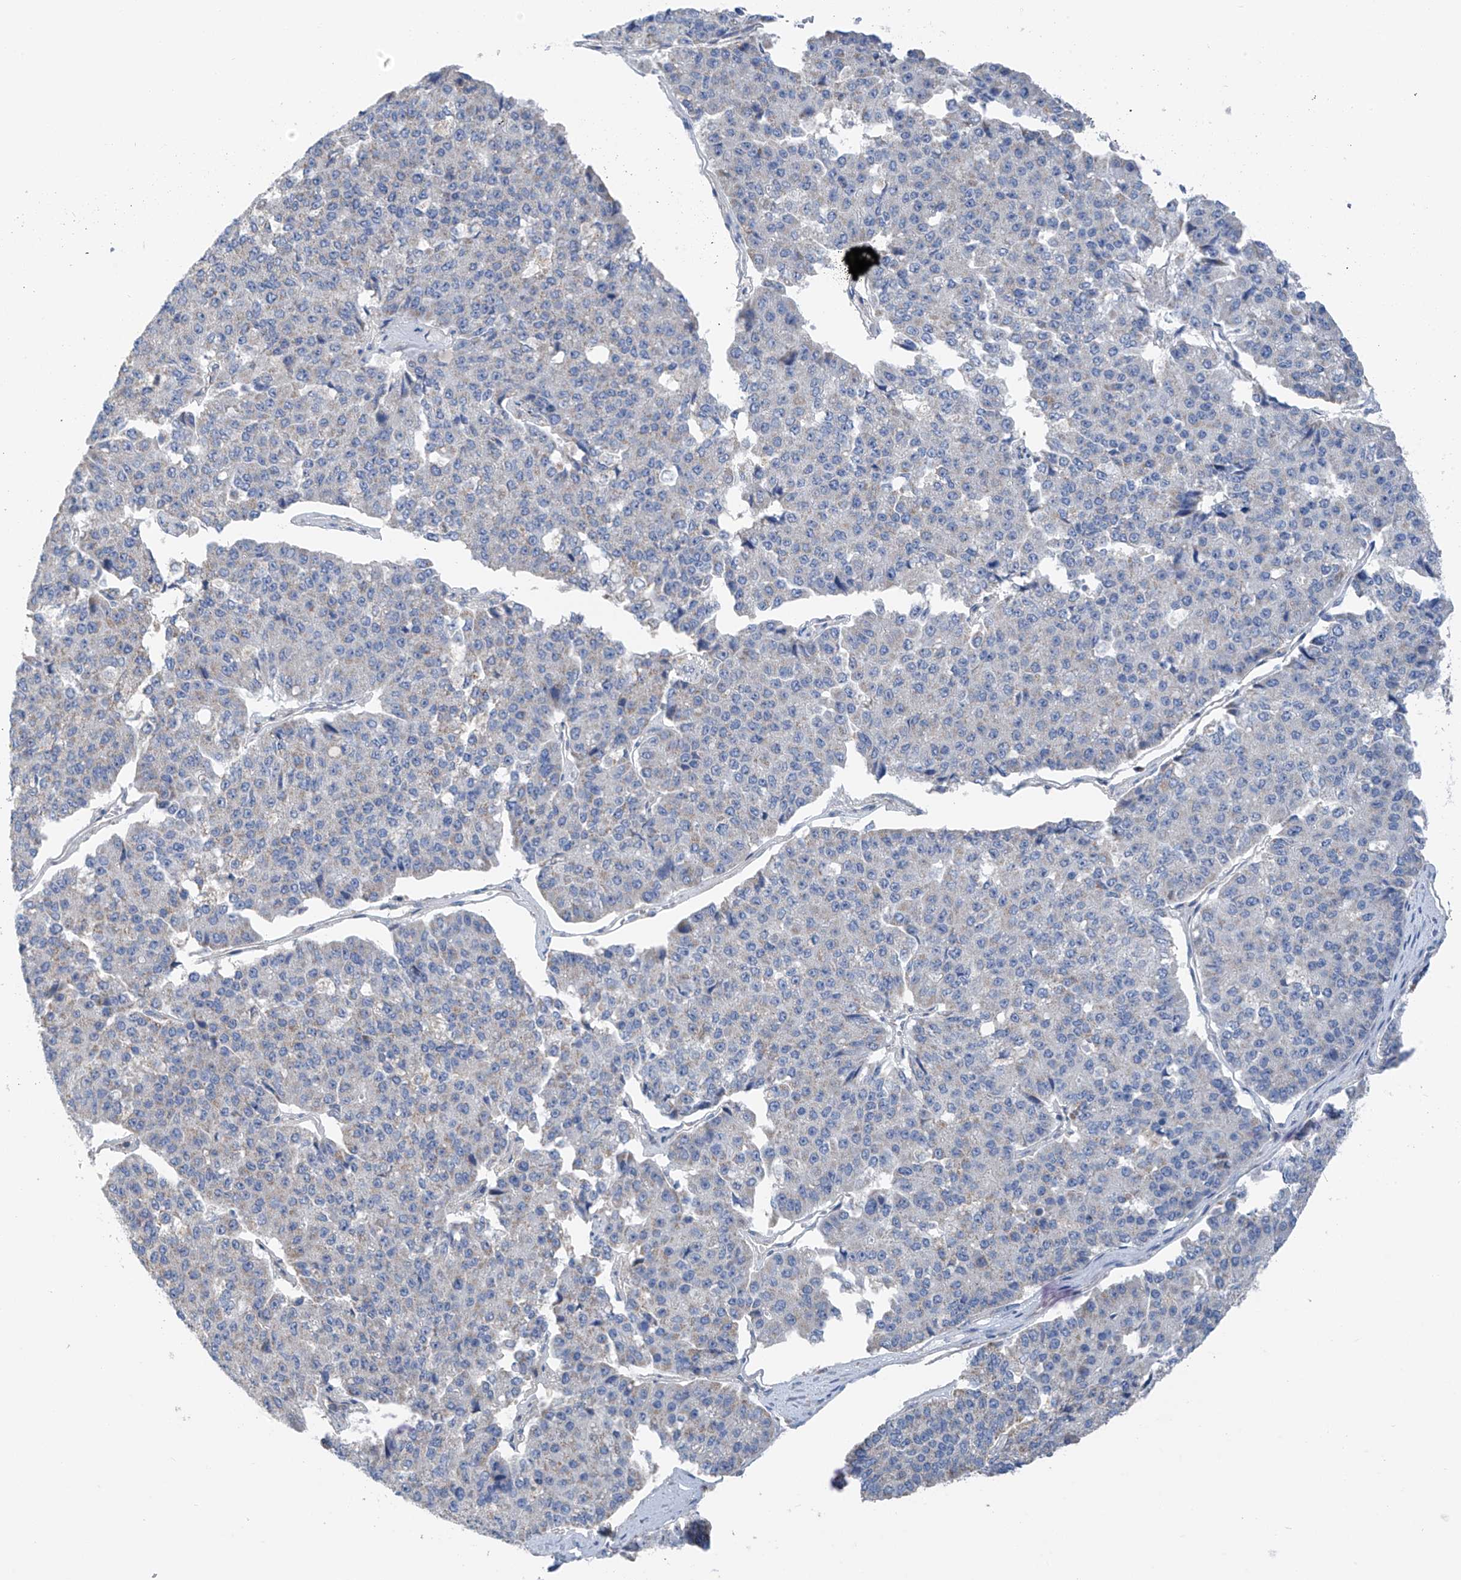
{"staining": {"intensity": "negative", "quantity": "none", "location": "none"}, "tissue": "pancreatic cancer", "cell_type": "Tumor cells", "image_type": "cancer", "snomed": [{"axis": "morphology", "description": "Adenocarcinoma, NOS"}, {"axis": "topography", "description": "Pancreas"}], "caption": "An immunohistochemistry (IHC) image of pancreatic adenocarcinoma is shown. There is no staining in tumor cells of pancreatic adenocarcinoma.", "gene": "SYN3", "patient": {"sex": "male", "age": 50}}